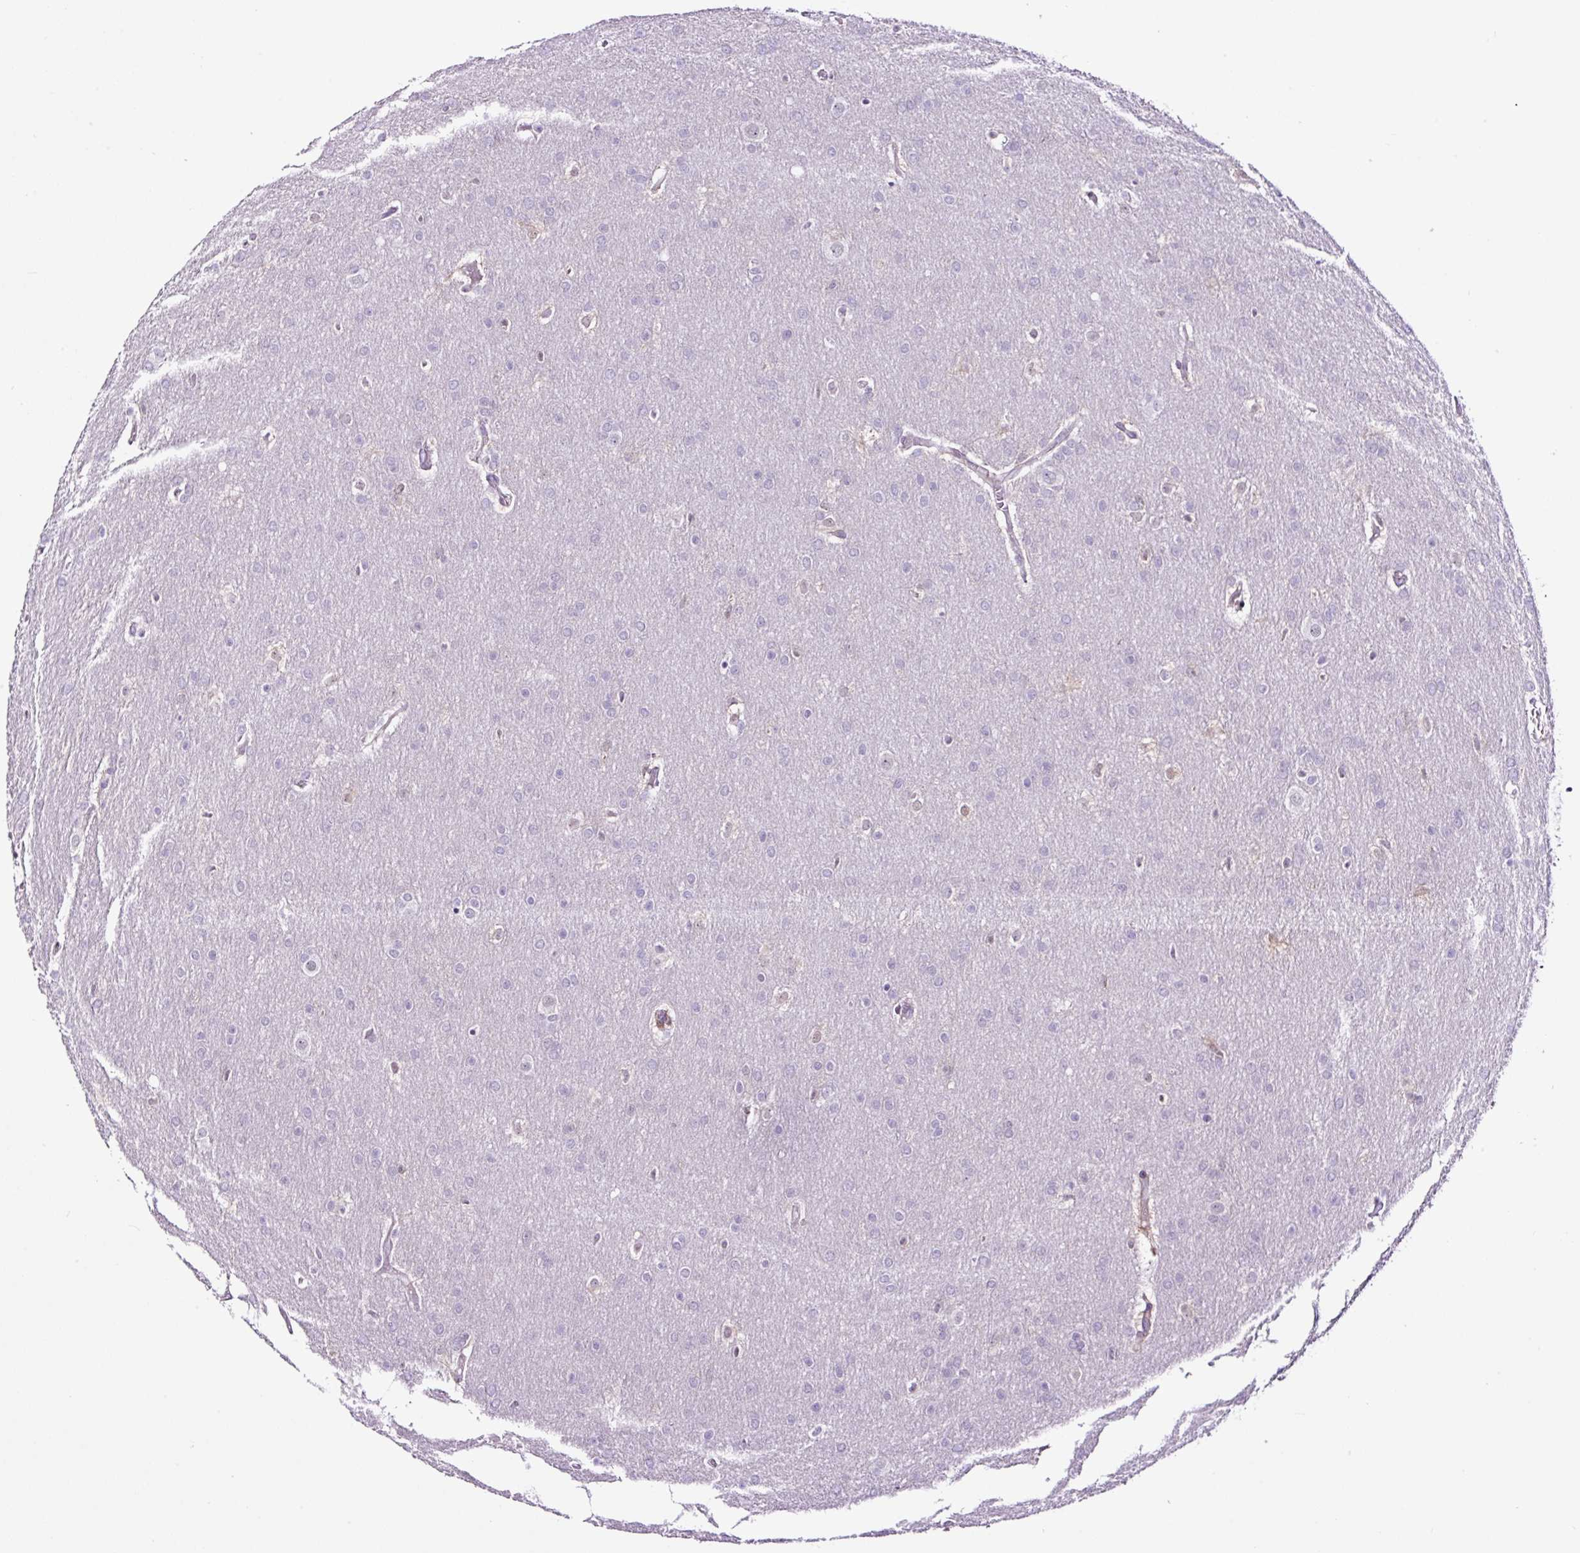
{"staining": {"intensity": "negative", "quantity": "none", "location": "none"}, "tissue": "glioma", "cell_type": "Tumor cells", "image_type": "cancer", "snomed": [{"axis": "morphology", "description": "Glioma, malignant, Low grade"}, {"axis": "topography", "description": "Brain"}], "caption": "This micrograph is of low-grade glioma (malignant) stained with immunohistochemistry to label a protein in brown with the nuclei are counter-stained blue. There is no positivity in tumor cells.", "gene": "TAFA3", "patient": {"sex": "female", "age": 32}}